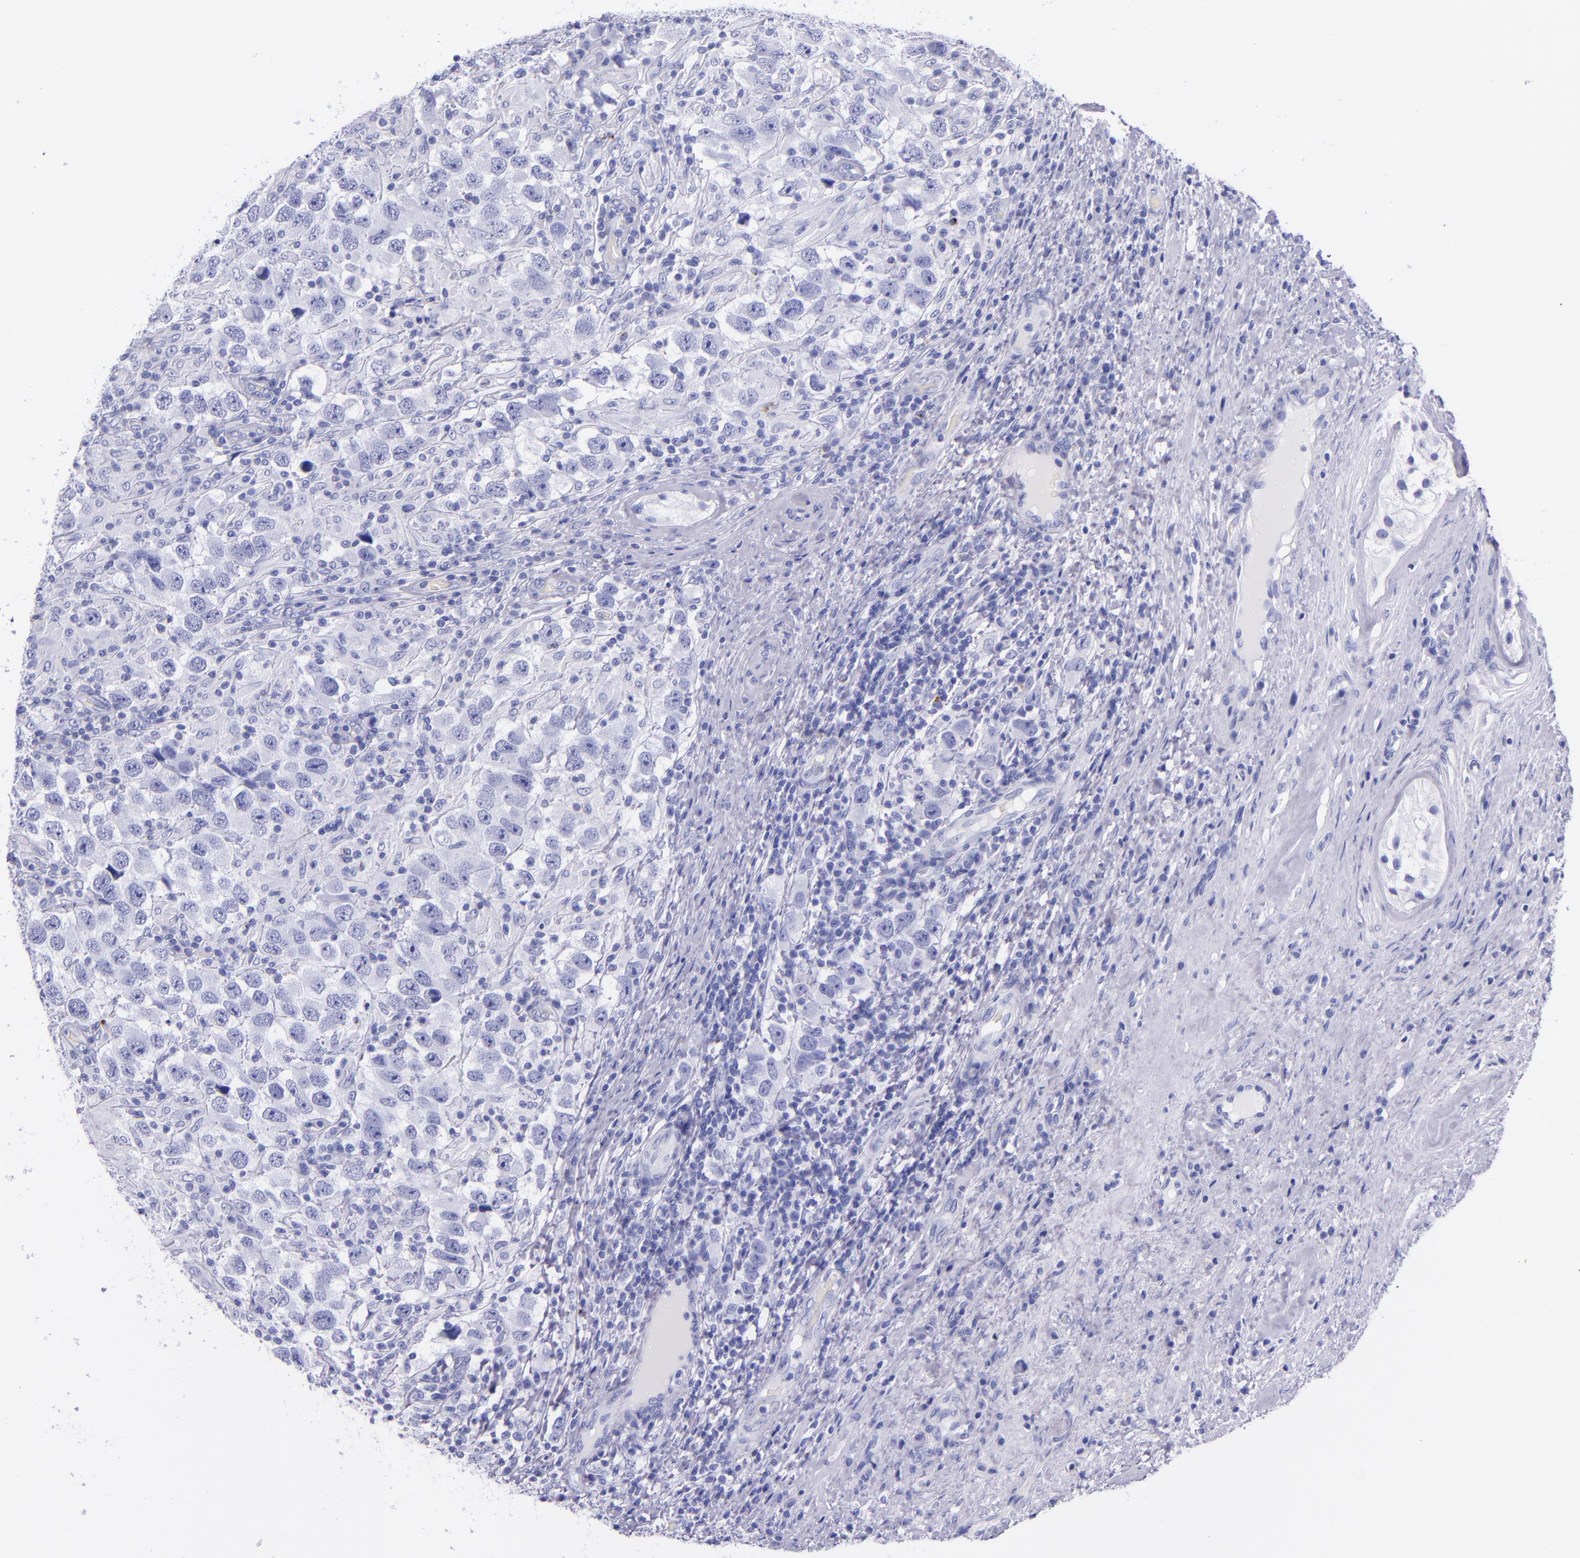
{"staining": {"intensity": "negative", "quantity": "none", "location": "none"}, "tissue": "testis cancer", "cell_type": "Tumor cells", "image_type": "cancer", "snomed": [{"axis": "morphology", "description": "Carcinoma, Embryonal, NOS"}, {"axis": "topography", "description": "Testis"}], "caption": "Protein analysis of testis cancer (embryonal carcinoma) reveals no significant expression in tumor cells.", "gene": "LAG3", "patient": {"sex": "male", "age": 21}}